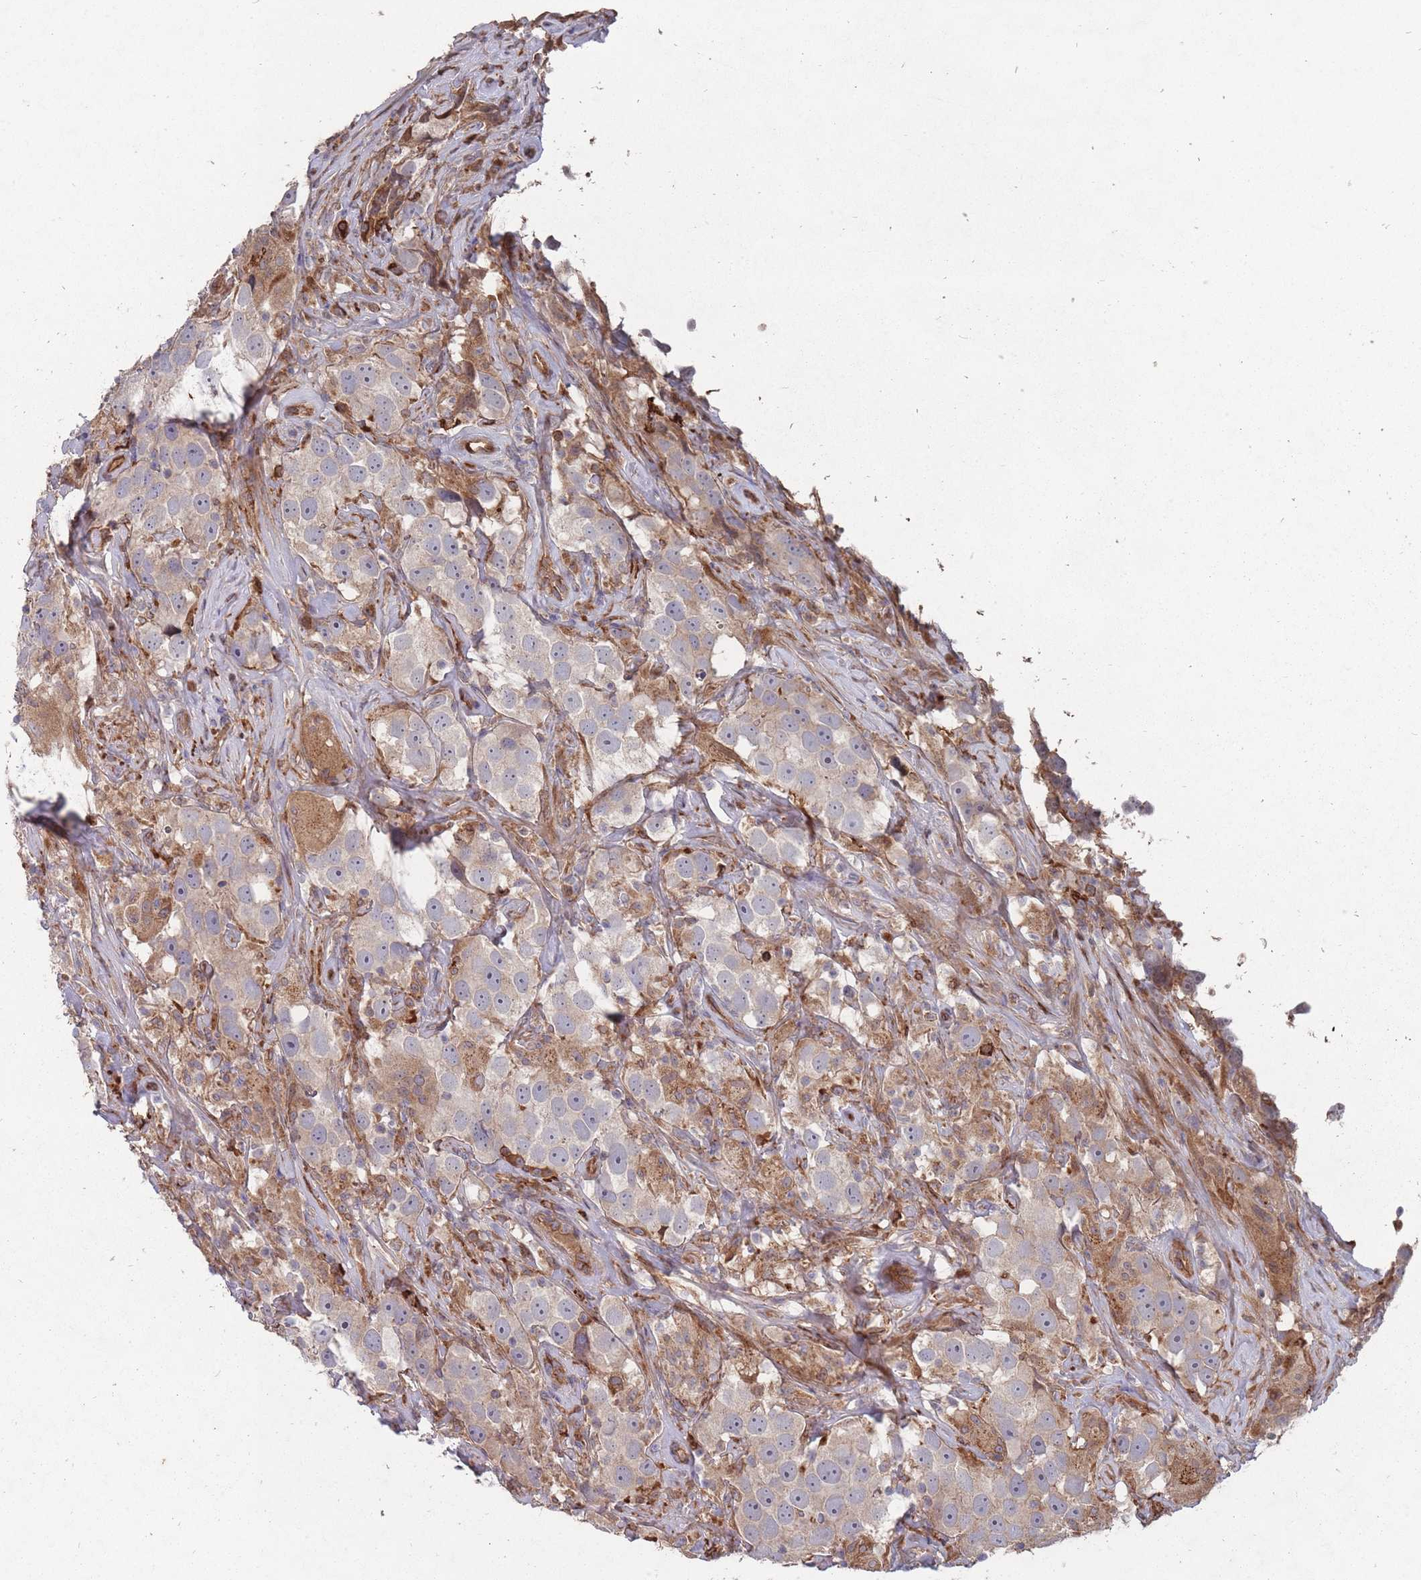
{"staining": {"intensity": "weak", "quantity": ">75%", "location": "cytoplasmic/membranous"}, "tissue": "testis cancer", "cell_type": "Tumor cells", "image_type": "cancer", "snomed": [{"axis": "morphology", "description": "Seminoma, NOS"}, {"axis": "topography", "description": "Testis"}], "caption": "Immunohistochemical staining of seminoma (testis) demonstrates low levels of weak cytoplasmic/membranous staining in about >75% of tumor cells.", "gene": "THSD7B", "patient": {"sex": "male", "age": 49}}